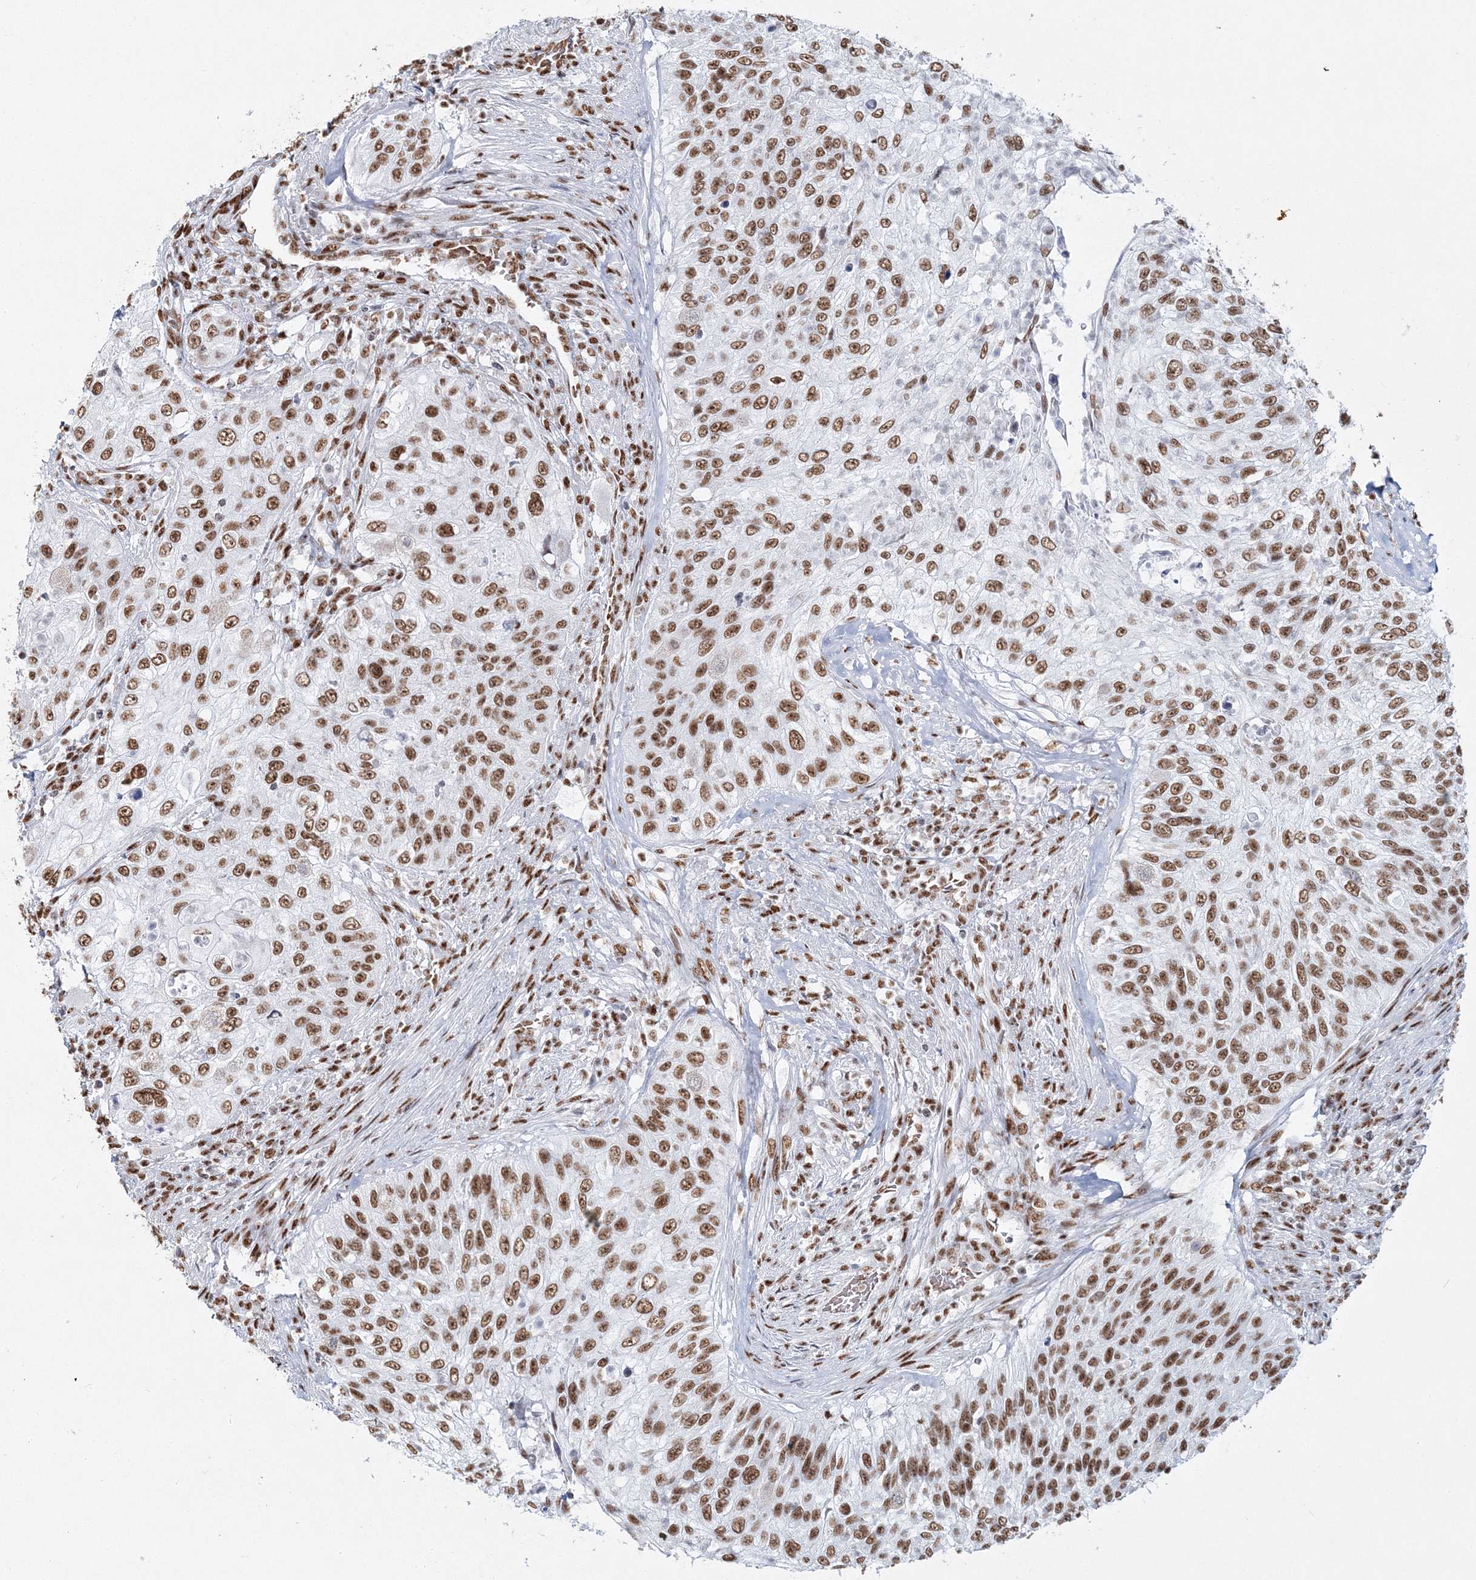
{"staining": {"intensity": "moderate", "quantity": ">75%", "location": "nuclear"}, "tissue": "urothelial cancer", "cell_type": "Tumor cells", "image_type": "cancer", "snomed": [{"axis": "morphology", "description": "Urothelial carcinoma, High grade"}, {"axis": "topography", "description": "Urinary bladder"}], "caption": "Immunohistochemistry histopathology image of human urothelial cancer stained for a protein (brown), which demonstrates medium levels of moderate nuclear positivity in about >75% of tumor cells.", "gene": "QRICH1", "patient": {"sex": "female", "age": 60}}